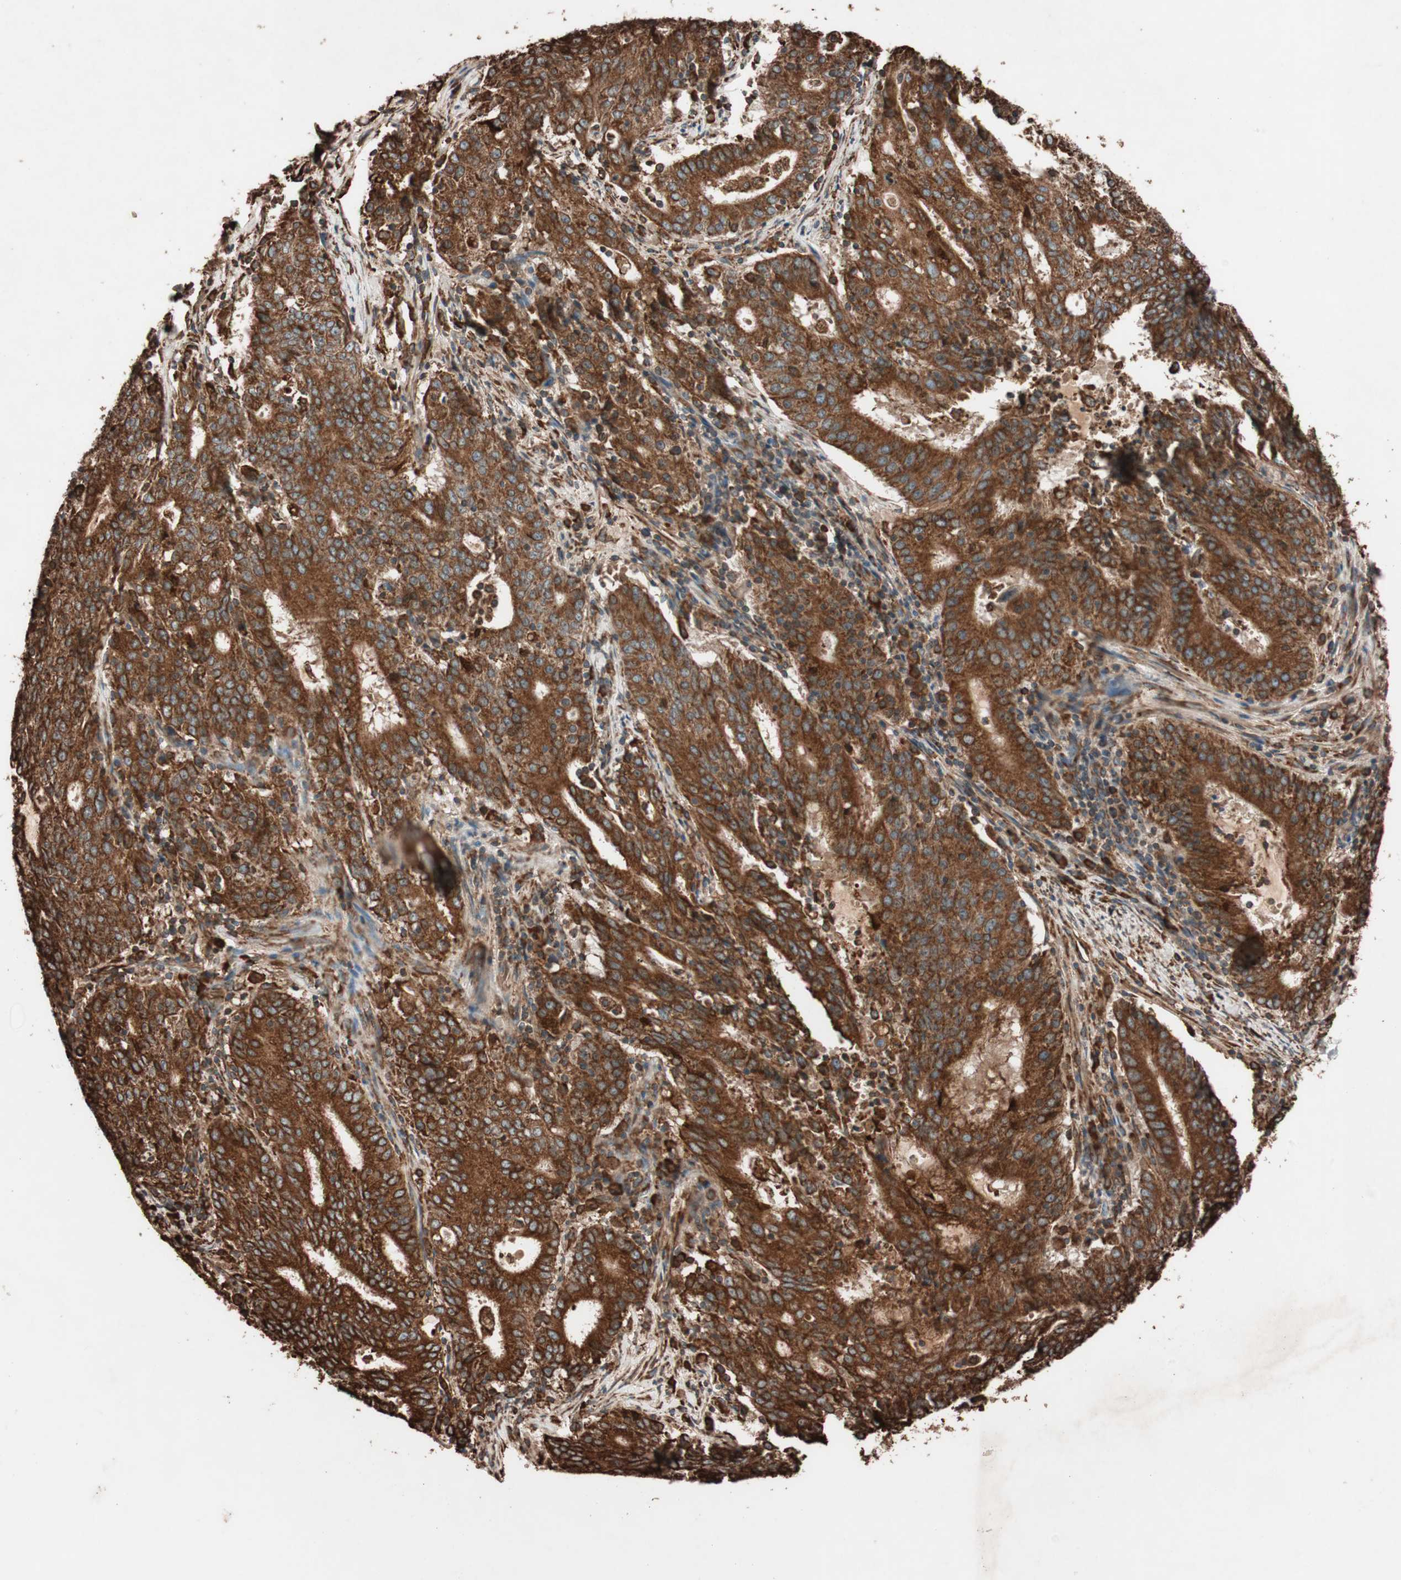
{"staining": {"intensity": "strong", "quantity": ">75%", "location": "cytoplasmic/membranous"}, "tissue": "cervical cancer", "cell_type": "Tumor cells", "image_type": "cancer", "snomed": [{"axis": "morphology", "description": "Adenocarcinoma, NOS"}, {"axis": "topography", "description": "Cervix"}], "caption": "DAB immunohistochemical staining of adenocarcinoma (cervical) reveals strong cytoplasmic/membranous protein staining in about >75% of tumor cells.", "gene": "VEGFA", "patient": {"sex": "female", "age": 44}}